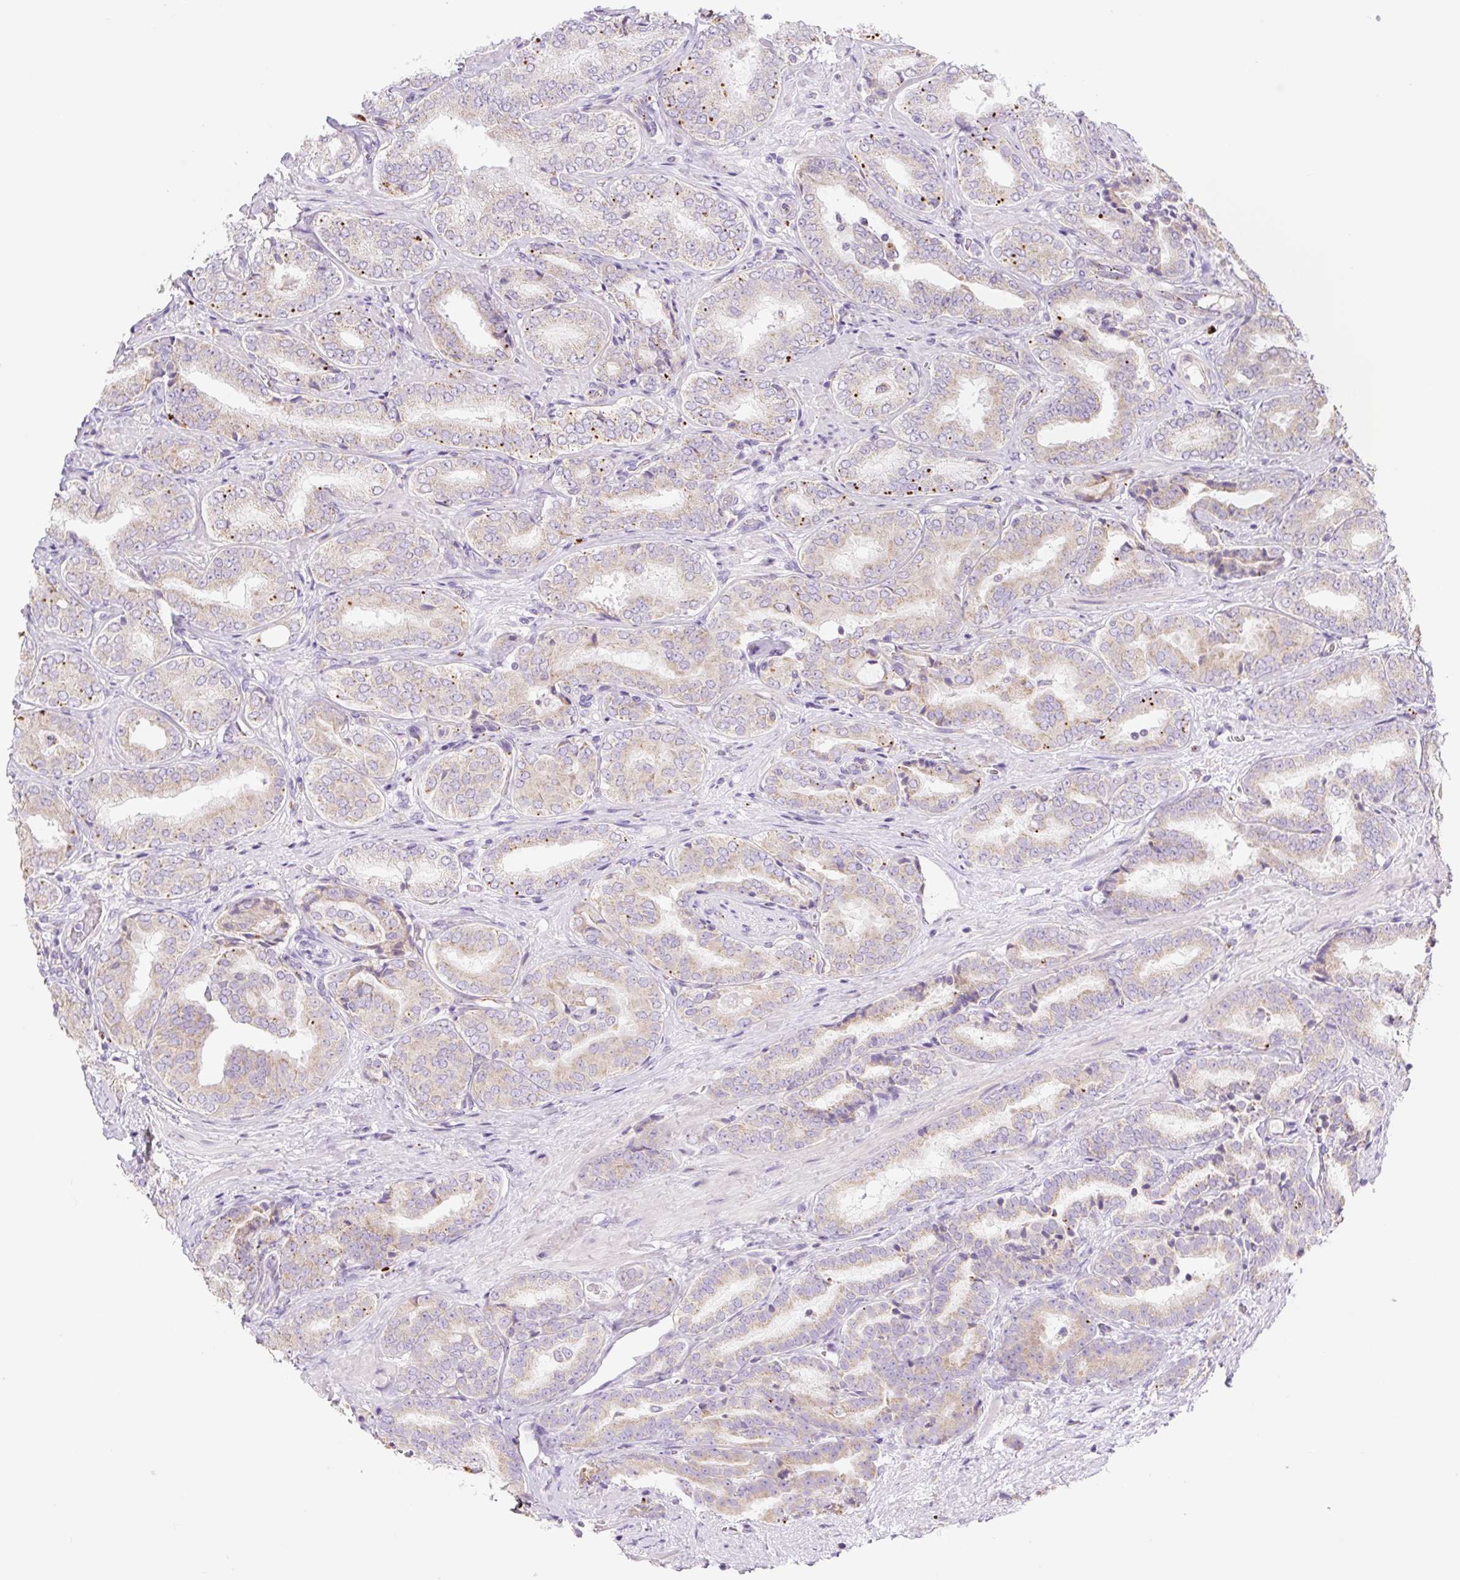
{"staining": {"intensity": "moderate", "quantity": "<25%", "location": "cytoplasmic/membranous"}, "tissue": "prostate cancer", "cell_type": "Tumor cells", "image_type": "cancer", "snomed": [{"axis": "morphology", "description": "Adenocarcinoma, High grade"}, {"axis": "topography", "description": "Prostate"}], "caption": "A low amount of moderate cytoplasmic/membranous expression is seen in approximately <25% of tumor cells in high-grade adenocarcinoma (prostate) tissue.", "gene": "CLEC3A", "patient": {"sex": "male", "age": 72}}